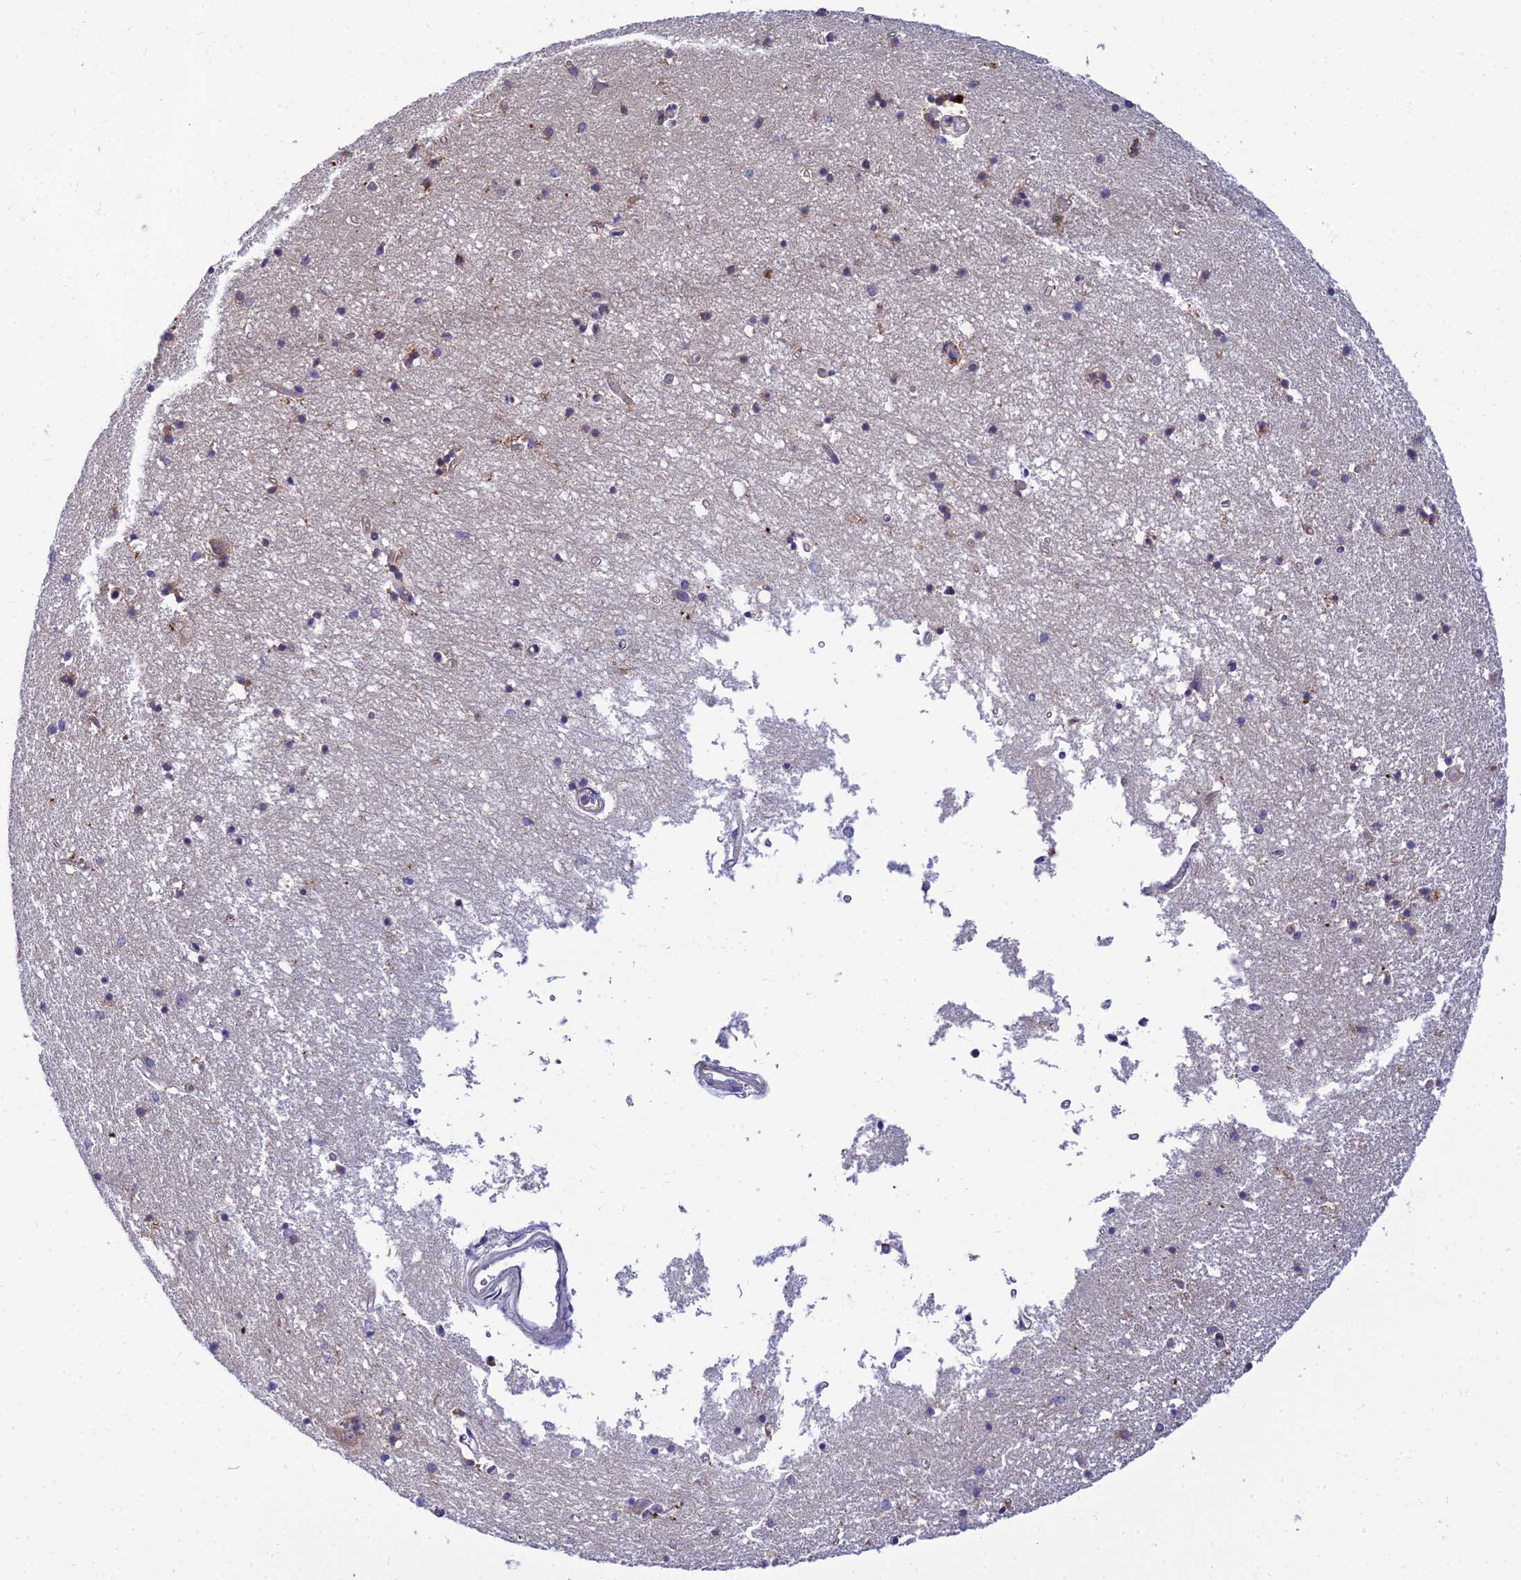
{"staining": {"intensity": "moderate", "quantity": "<25%", "location": "cytoplasmic/membranous"}, "tissue": "hippocampus", "cell_type": "Glial cells", "image_type": "normal", "snomed": [{"axis": "morphology", "description": "Normal tissue, NOS"}, {"axis": "topography", "description": "Hippocampus"}], "caption": "Immunohistochemistry staining of unremarkable hippocampus, which demonstrates low levels of moderate cytoplasmic/membranous positivity in about <25% of glial cells indicating moderate cytoplasmic/membranous protein positivity. The staining was performed using DAB (brown) for protein detection and nuclei were counterstained in hematoxylin (blue).", "gene": "ARL8A", "patient": {"sex": "male", "age": 70}}